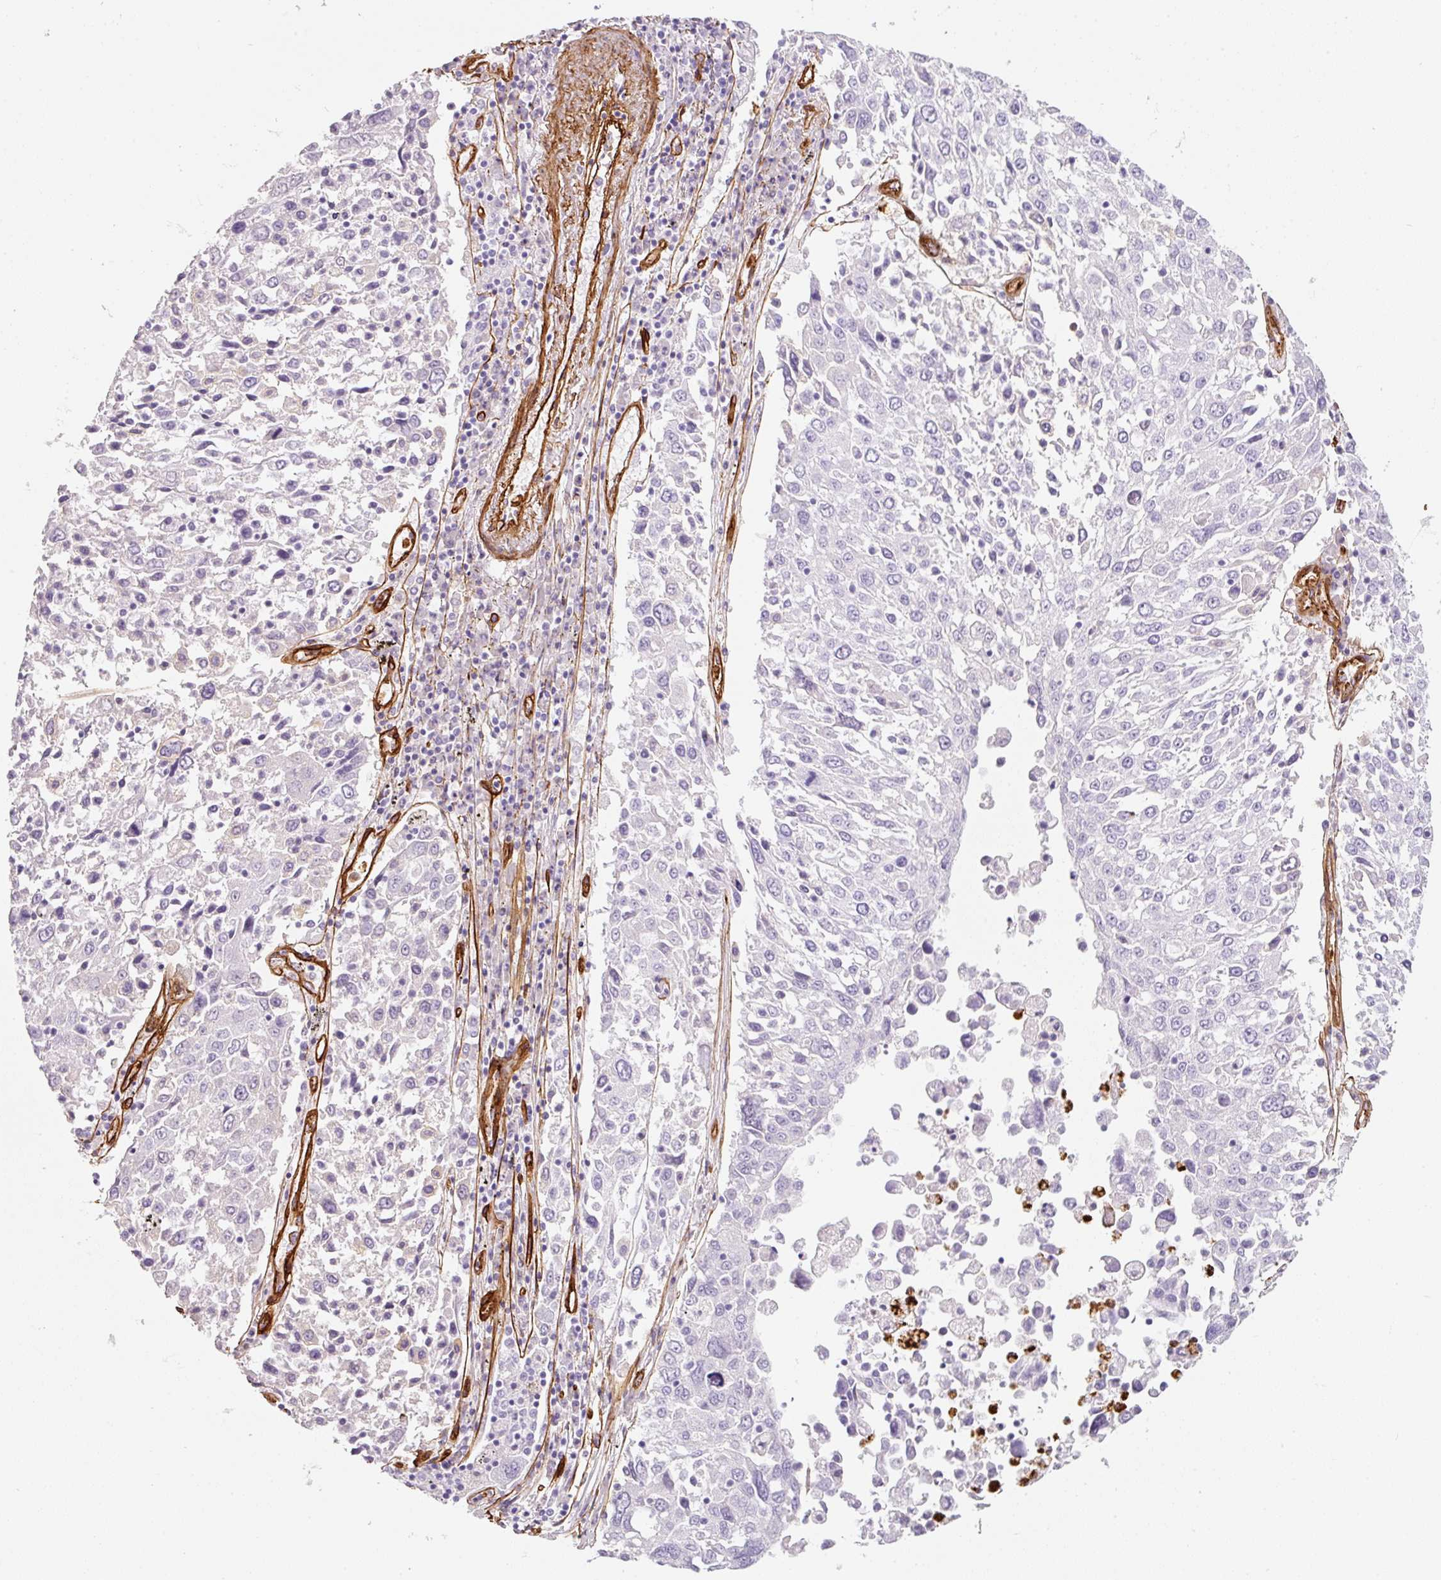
{"staining": {"intensity": "negative", "quantity": "none", "location": "none"}, "tissue": "lung cancer", "cell_type": "Tumor cells", "image_type": "cancer", "snomed": [{"axis": "morphology", "description": "Squamous cell carcinoma, NOS"}, {"axis": "topography", "description": "Lung"}], "caption": "This is an immunohistochemistry micrograph of lung cancer. There is no expression in tumor cells.", "gene": "LOXL4", "patient": {"sex": "male", "age": 65}}